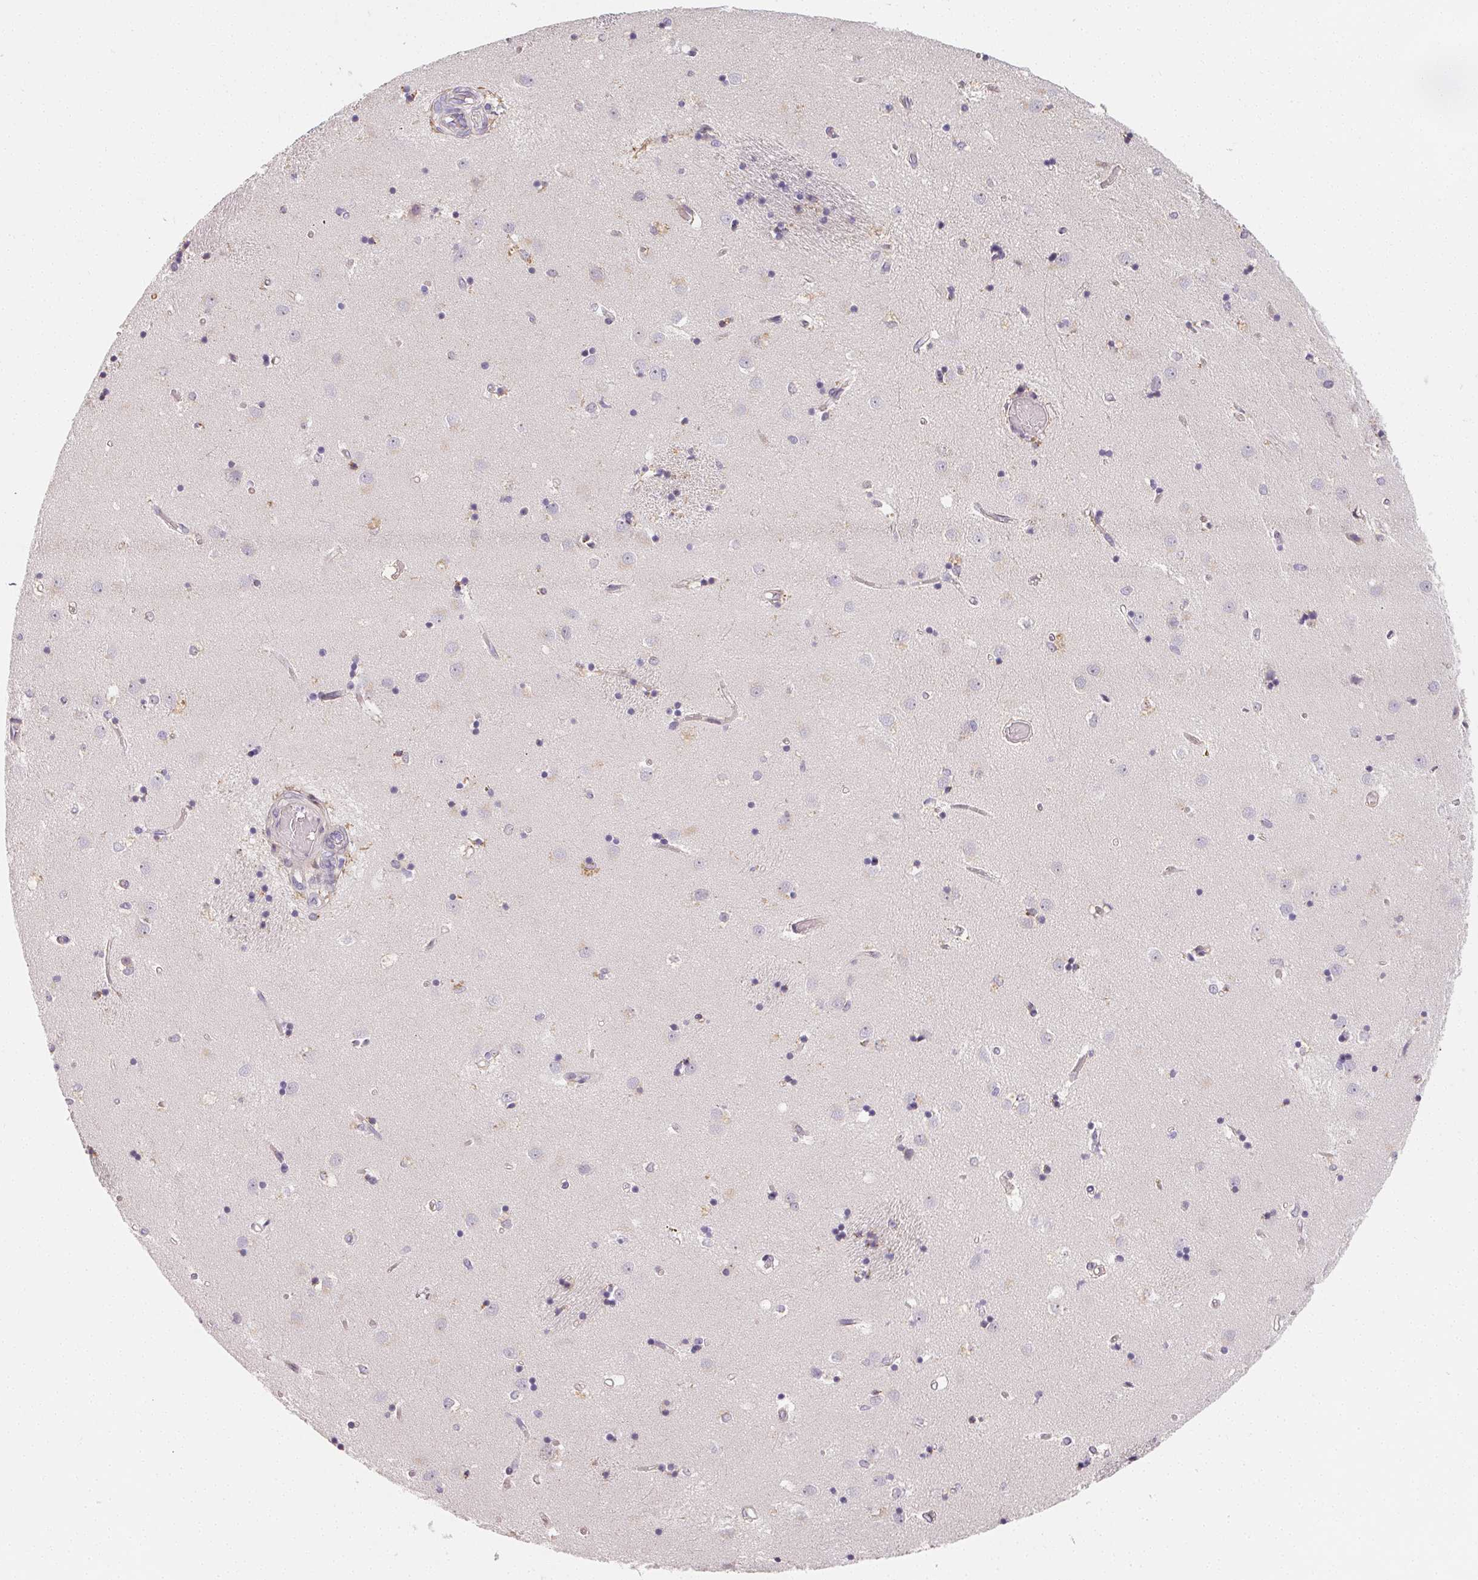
{"staining": {"intensity": "negative", "quantity": "none", "location": "none"}, "tissue": "caudate", "cell_type": "Glial cells", "image_type": "normal", "snomed": [{"axis": "morphology", "description": "Normal tissue, NOS"}, {"axis": "topography", "description": "Lateral ventricle wall"}], "caption": "A histopathology image of caudate stained for a protein shows no brown staining in glial cells. (Immunohistochemistry (ihc), brightfield microscopy, high magnification).", "gene": "LRRC23", "patient": {"sex": "male", "age": 54}}